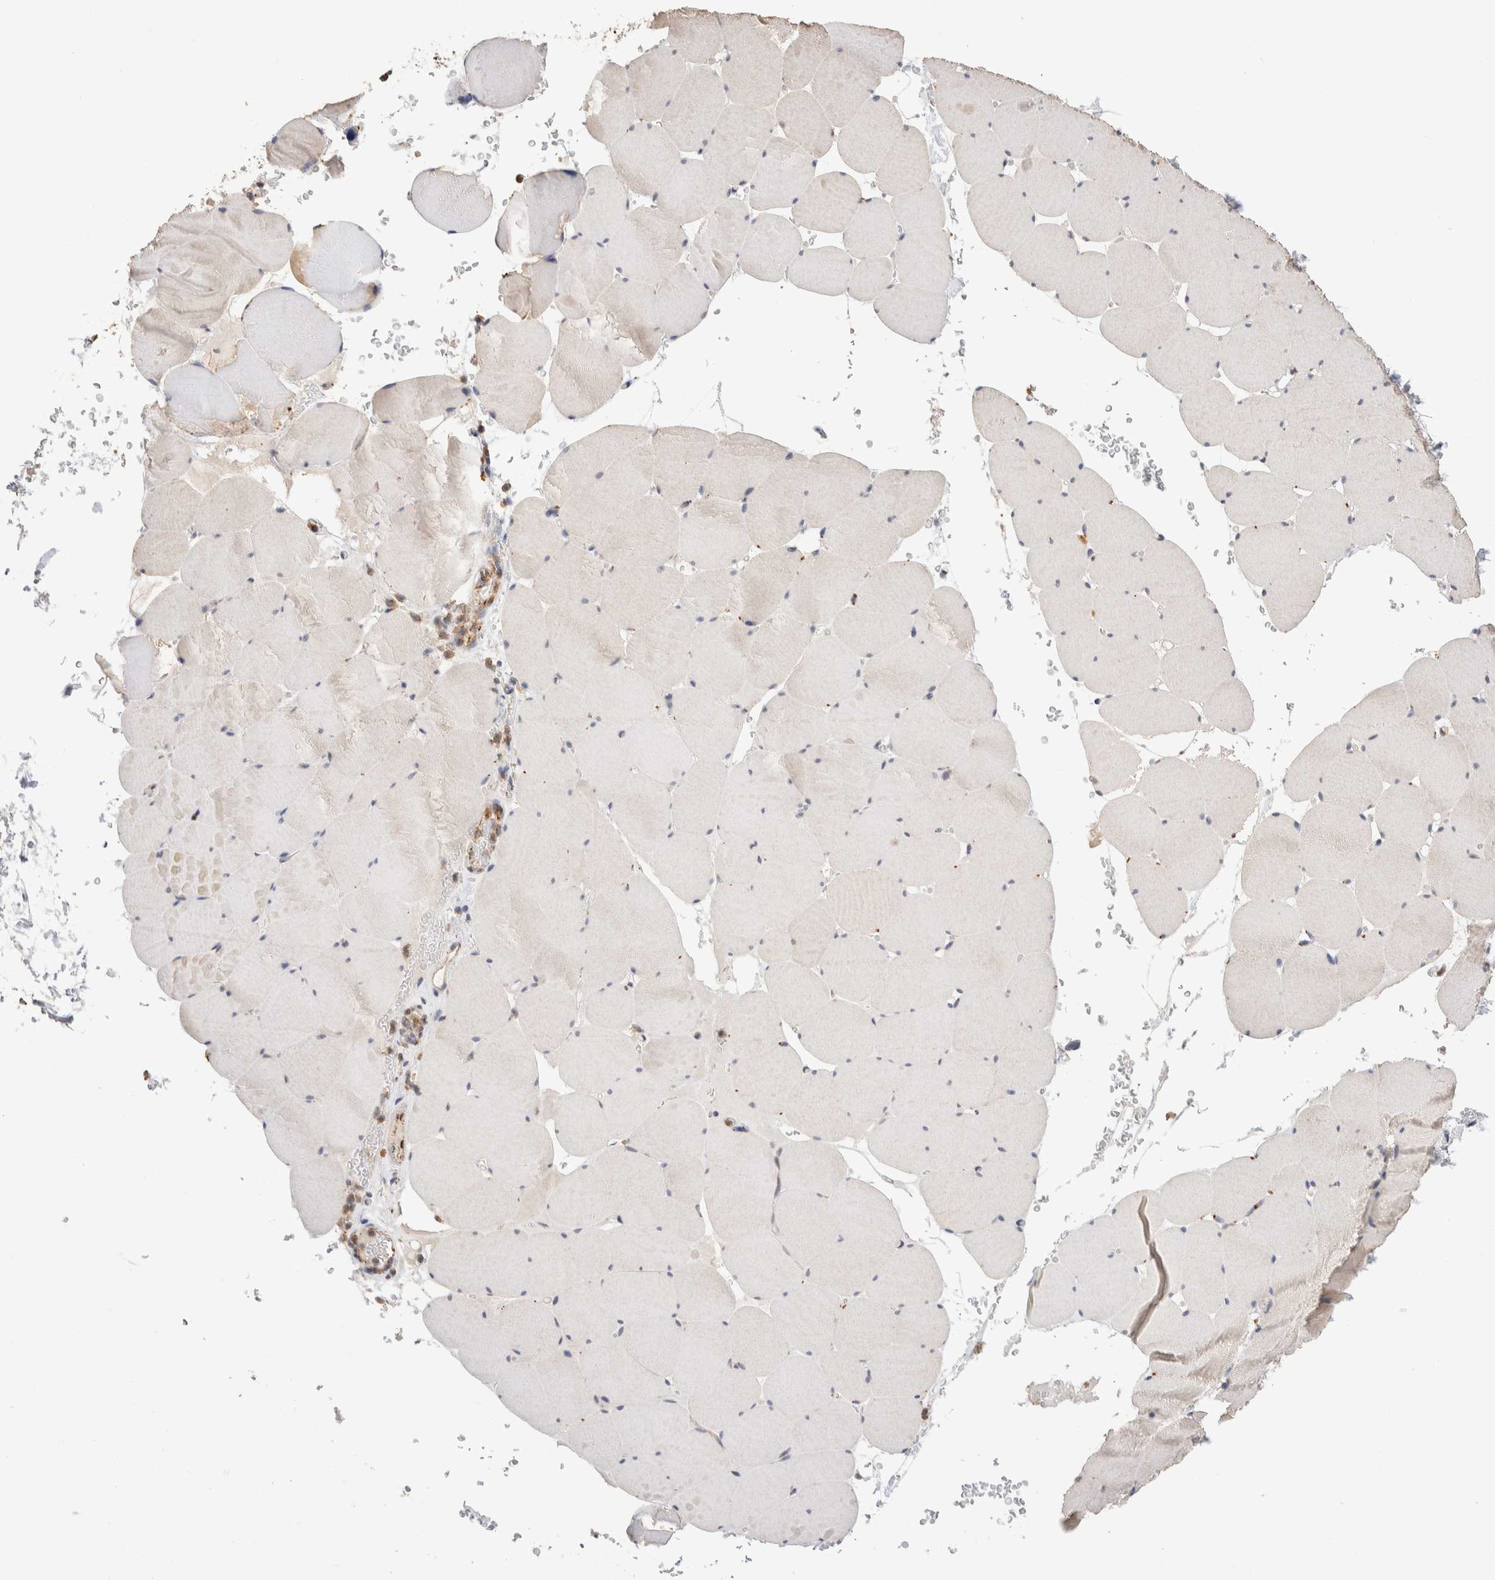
{"staining": {"intensity": "negative", "quantity": "none", "location": "none"}, "tissue": "skeletal muscle", "cell_type": "Myocytes", "image_type": "normal", "snomed": [{"axis": "morphology", "description": "Normal tissue, NOS"}, {"axis": "topography", "description": "Skeletal muscle"}], "caption": "Myocytes show no significant protein expression in benign skeletal muscle. (Immunohistochemistry (ihc), brightfield microscopy, high magnification).", "gene": "NSMAF", "patient": {"sex": "male", "age": 62}}